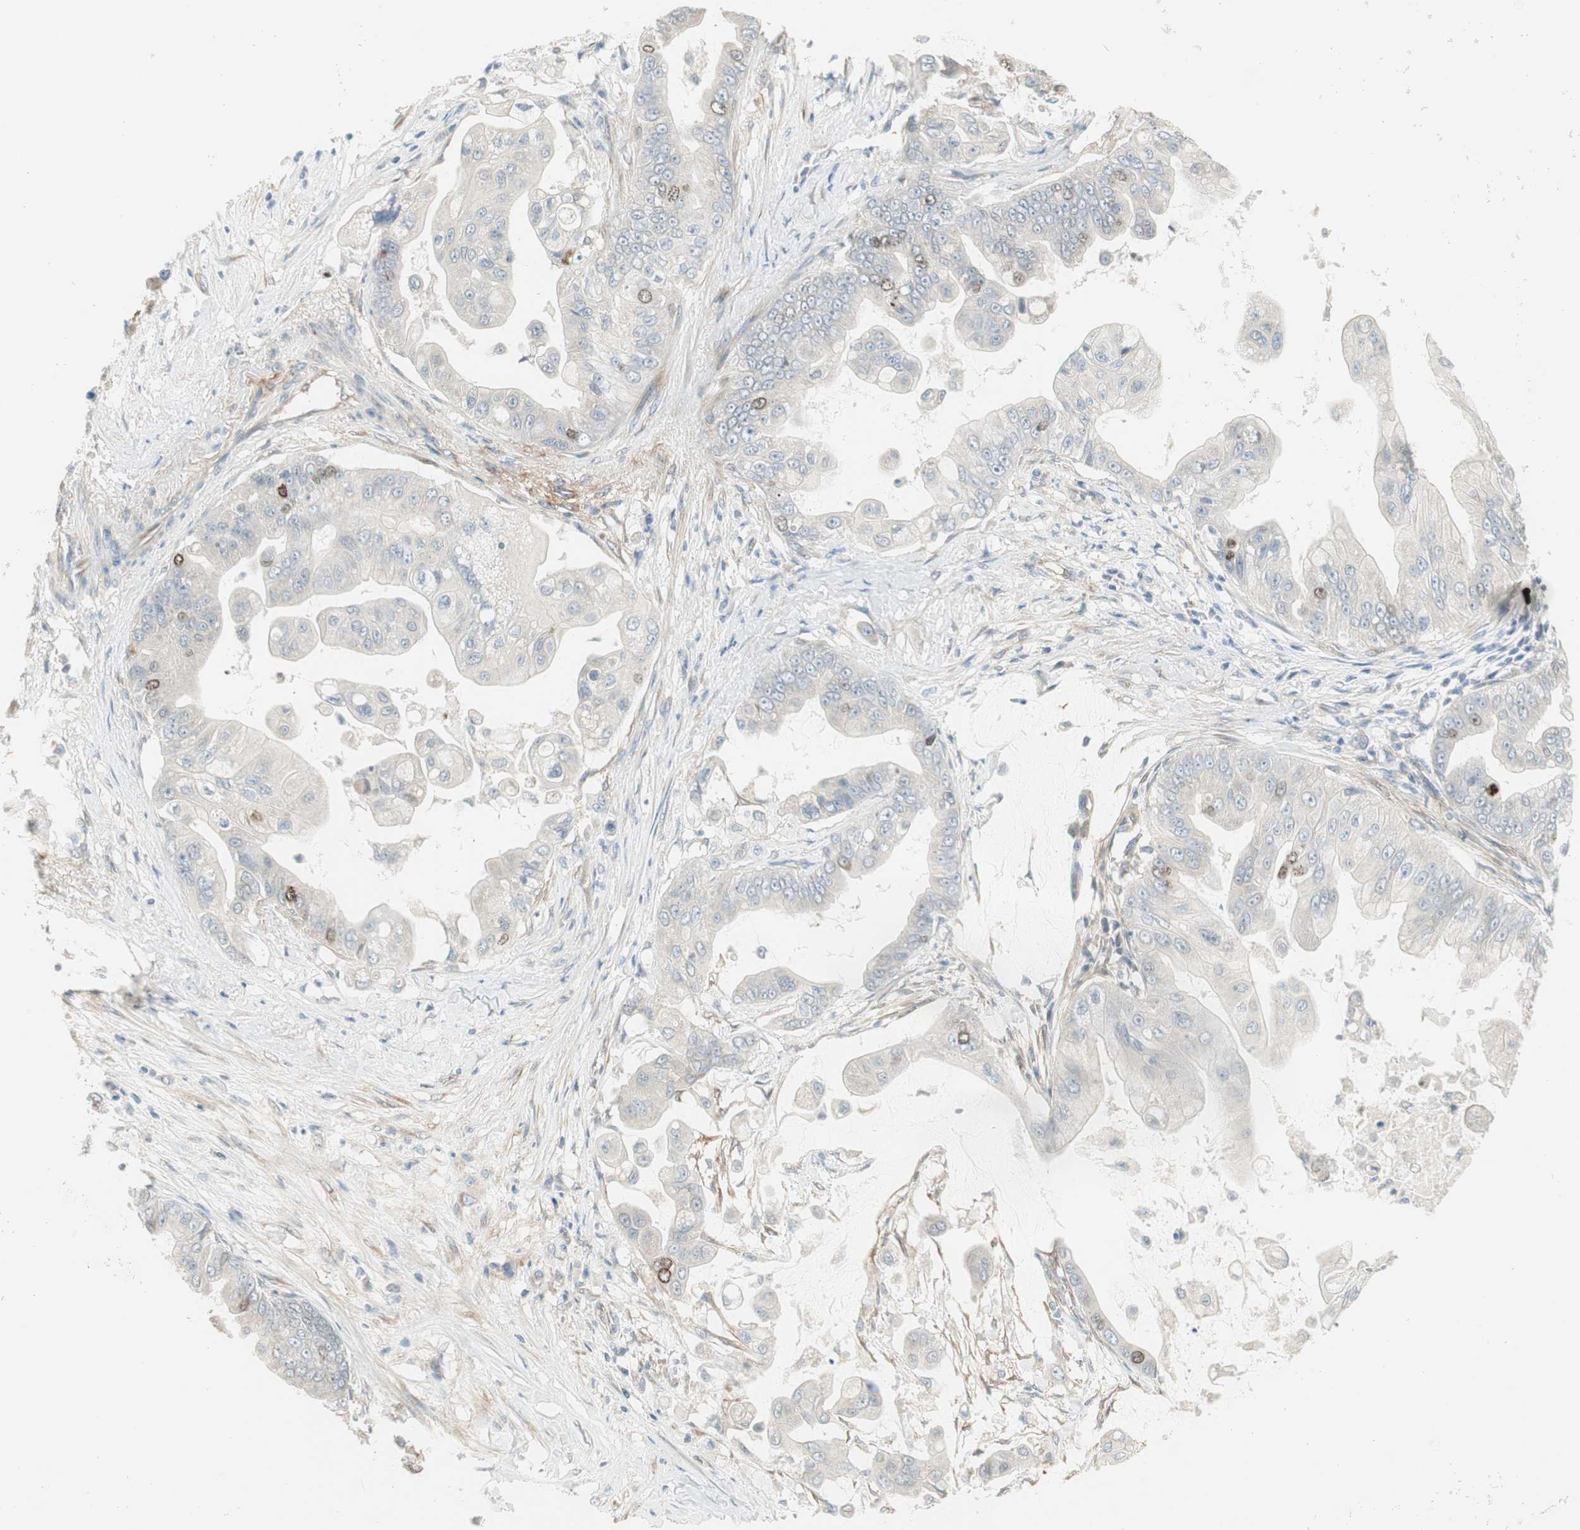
{"staining": {"intensity": "weak", "quantity": "<25%", "location": "nuclear"}, "tissue": "pancreatic cancer", "cell_type": "Tumor cells", "image_type": "cancer", "snomed": [{"axis": "morphology", "description": "Adenocarcinoma, NOS"}, {"axis": "topography", "description": "Pancreas"}], "caption": "Protein analysis of pancreatic cancer displays no significant positivity in tumor cells.", "gene": "STON1-GTF2A1L", "patient": {"sex": "female", "age": 75}}